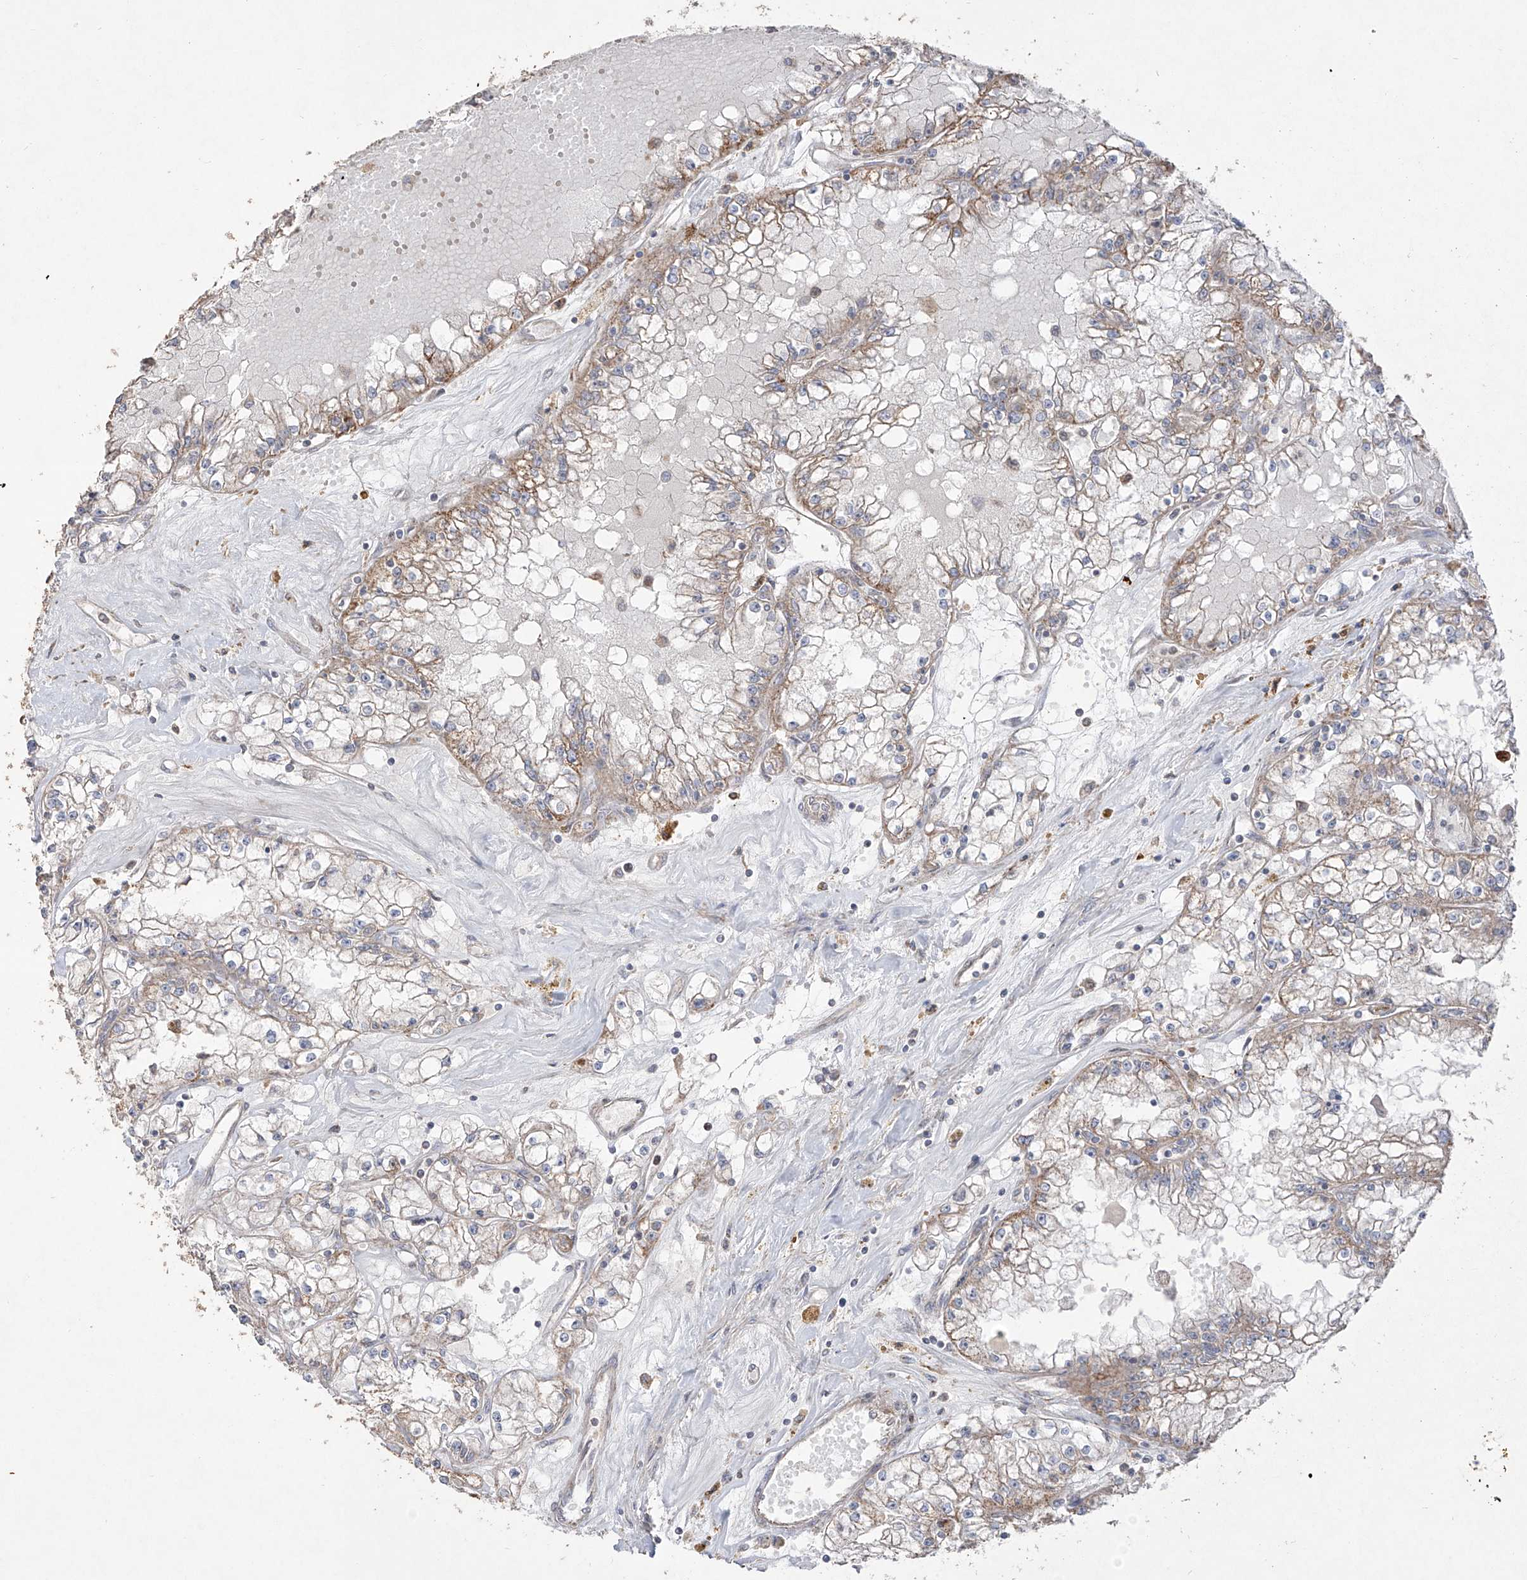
{"staining": {"intensity": "weak", "quantity": ">75%", "location": "cytoplasmic/membranous"}, "tissue": "renal cancer", "cell_type": "Tumor cells", "image_type": "cancer", "snomed": [{"axis": "morphology", "description": "Adenocarcinoma, NOS"}, {"axis": "topography", "description": "Kidney"}], "caption": "Brown immunohistochemical staining in renal cancer reveals weak cytoplasmic/membranous positivity in about >75% of tumor cells. The protein is stained brown, and the nuclei are stained in blue (DAB (3,3'-diaminobenzidine) IHC with brightfield microscopy, high magnification).", "gene": "YKT6", "patient": {"sex": "male", "age": 56}}